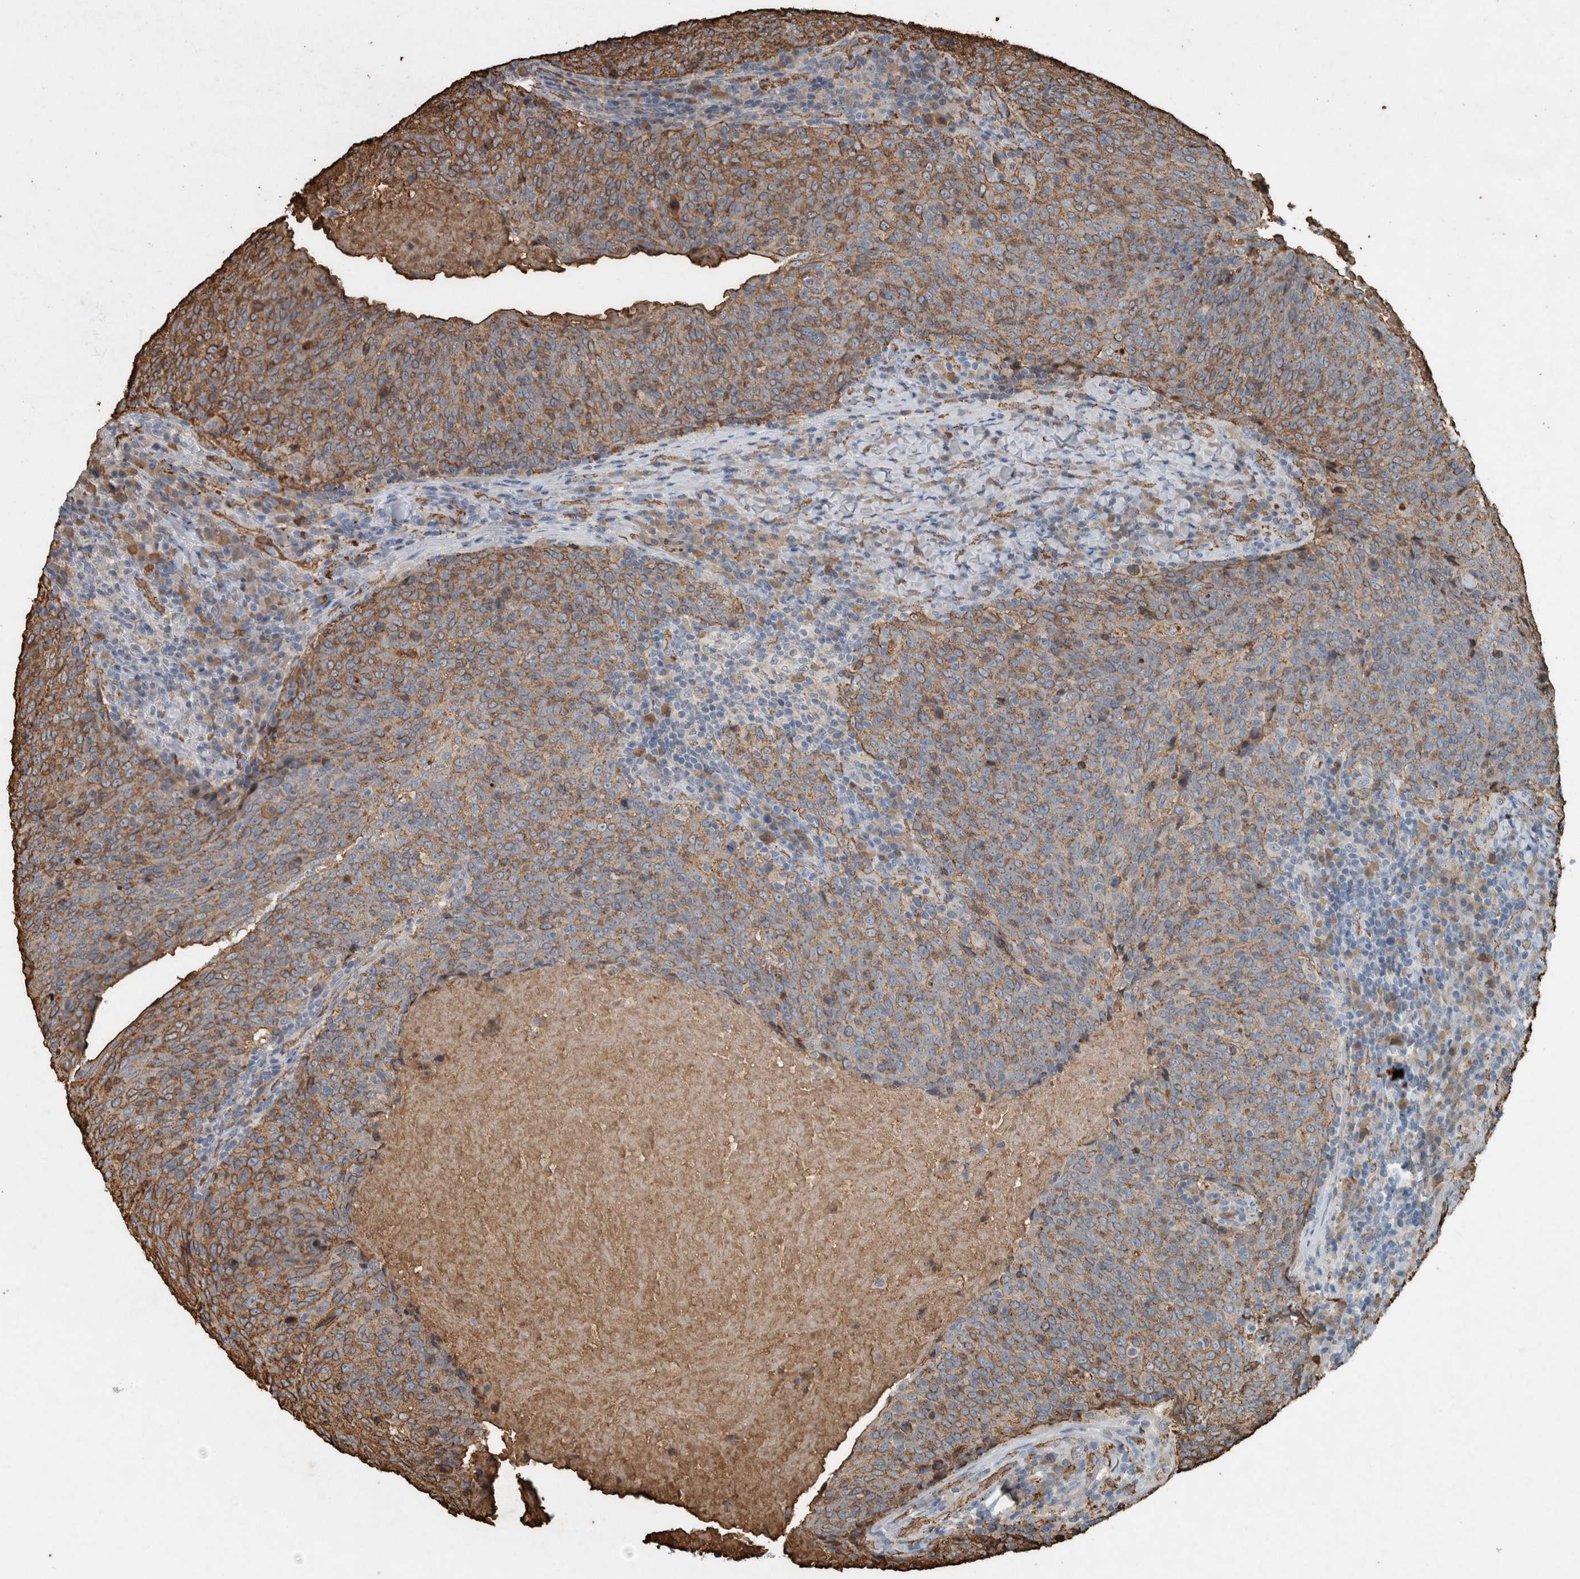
{"staining": {"intensity": "moderate", "quantity": "25%-75%", "location": "cytoplasmic/membranous"}, "tissue": "head and neck cancer", "cell_type": "Tumor cells", "image_type": "cancer", "snomed": [{"axis": "morphology", "description": "Squamous cell carcinoma, NOS"}, {"axis": "morphology", "description": "Squamous cell carcinoma, metastatic, NOS"}, {"axis": "topography", "description": "Lymph node"}, {"axis": "topography", "description": "Head-Neck"}], "caption": "Protein expression analysis of head and neck cancer exhibits moderate cytoplasmic/membranous staining in about 25%-75% of tumor cells.", "gene": "LBP", "patient": {"sex": "male", "age": 62}}